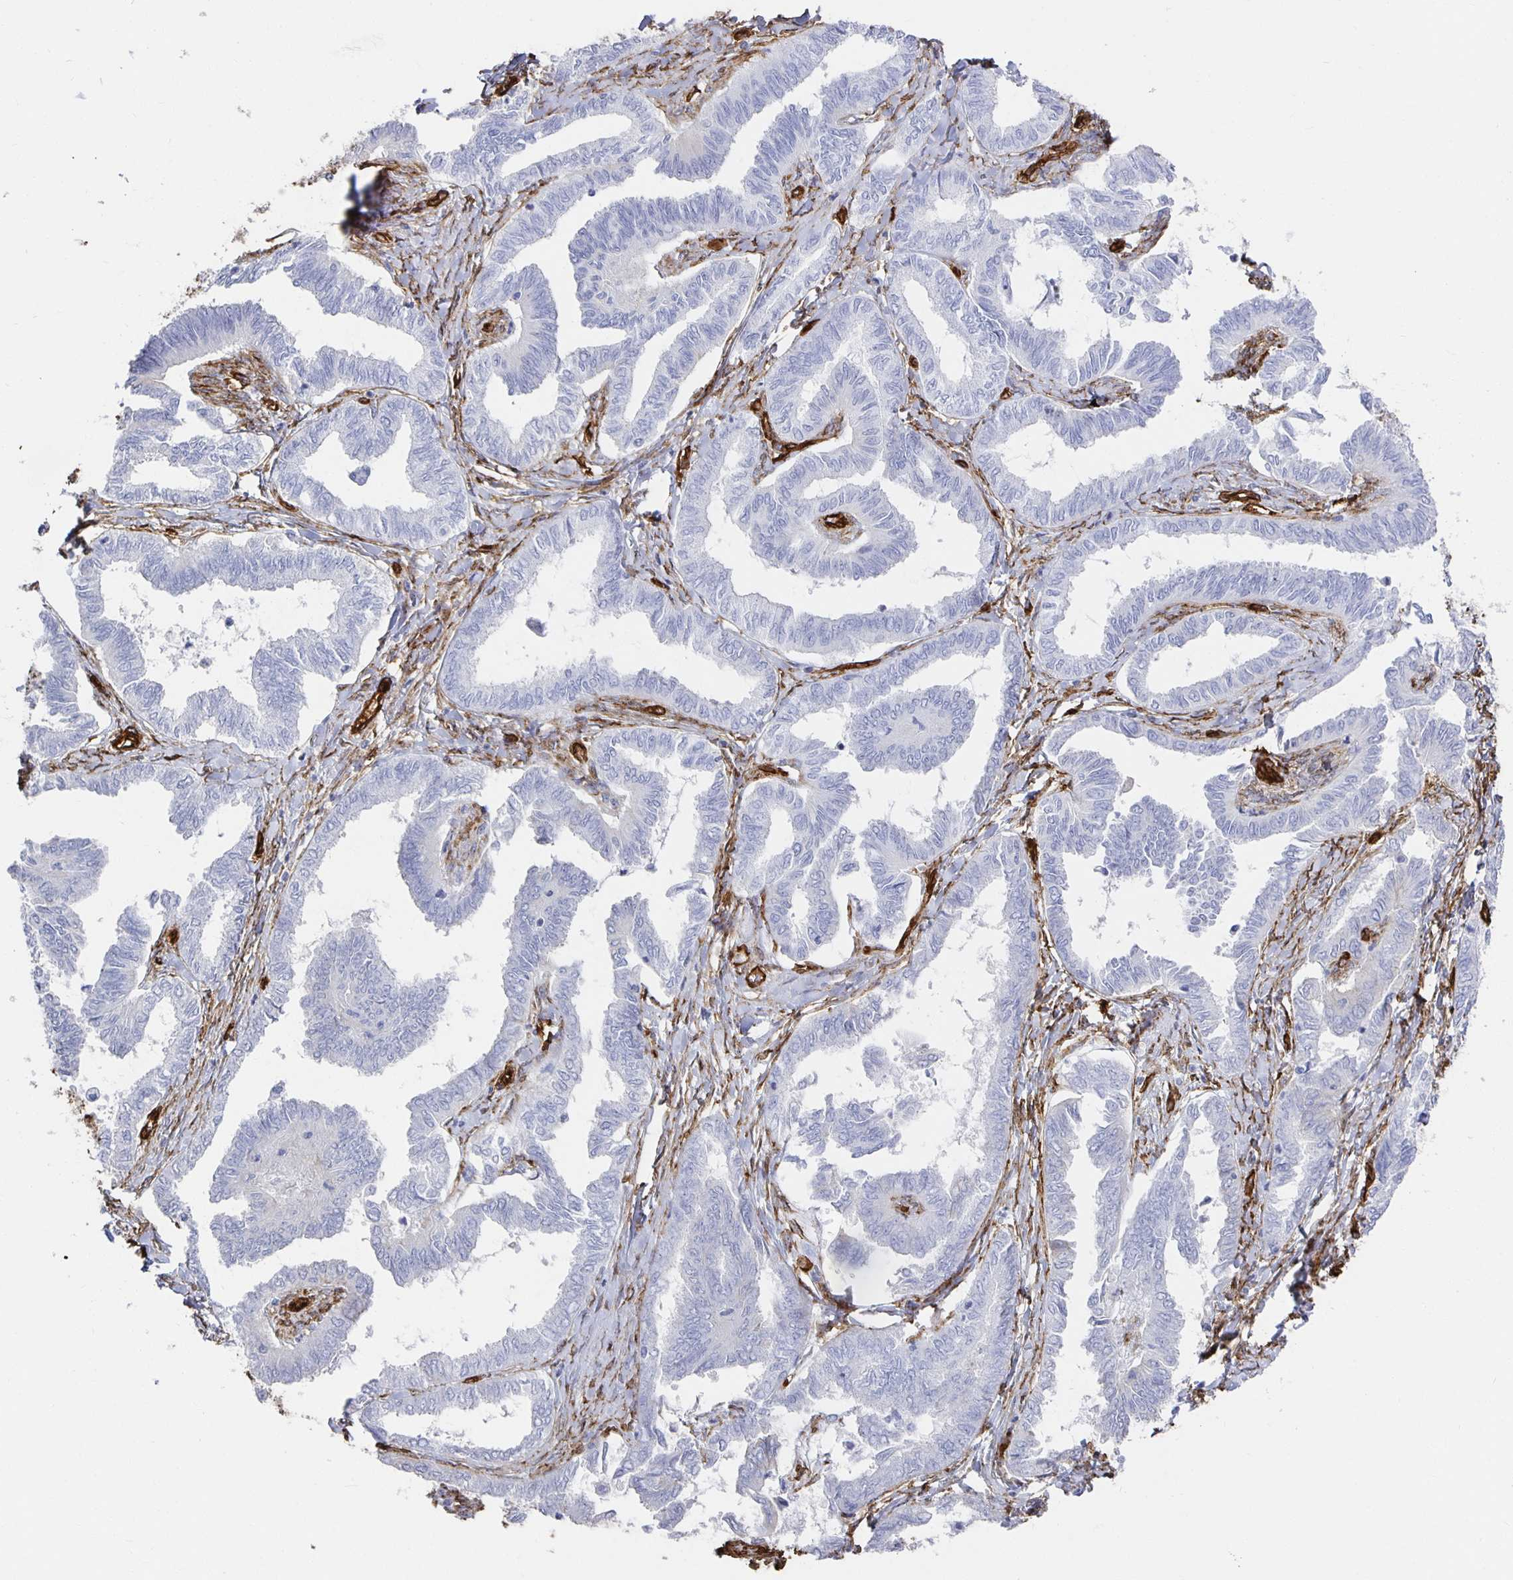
{"staining": {"intensity": "negative", "quantity": "none", "location": "none"}, "tissue": "ovarian cancer", "cell_type": "Tumor cells", "image_type": "cancer", "snomed": [{"axis": "morphology", "description": "Carcinoma, endometroid"}, {"axis": "topography", "description": "Ovary"}], "caption": "This is an immunohistochemistry micrograph of ovarian endometroid carcinoma. There is no staining in tumor cells.", "gene": "VIPR2", "patient": {"sex": "female", "age": 70}}